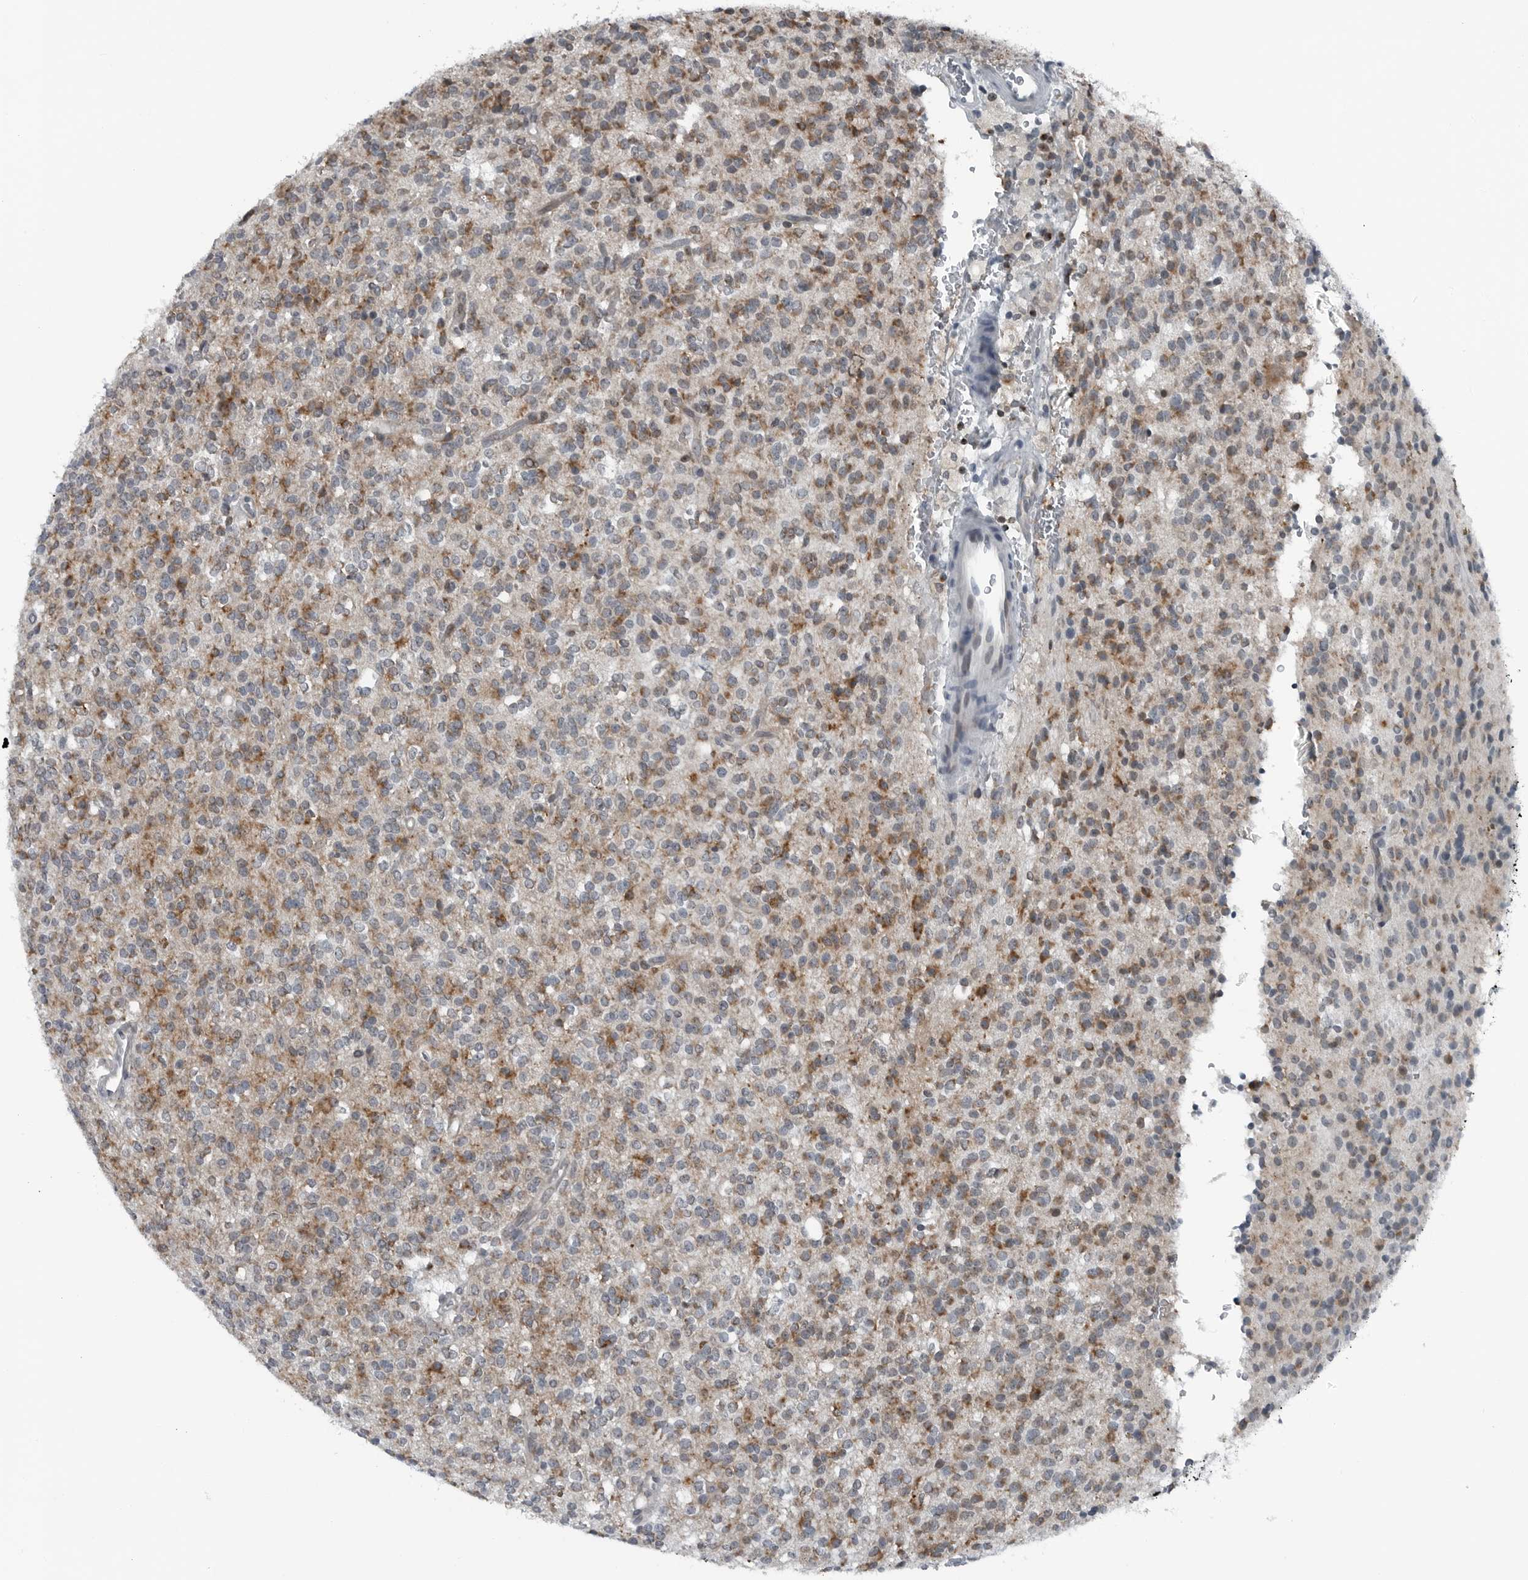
{"staining": {"intensity": "moderate", "quantity": ">75%", "location": "cytoplasmic/membranous"}, "tissue": "glioma", "cell_type": "Tumor cells", "image_type": "cancer", "snomed": [{"axis": "morphology", "description": "Glioma, malignant, High grade"}, {"axis": "topography", "description": "Brain"}], "caption": "Tumor cells reveal medium levels of moderate cytoplasmic/membranous positivity in about >75% of cells in malignant high-grade glioma.", "gene": "GAK", "patient": {"sex": "male", "age": 34}}